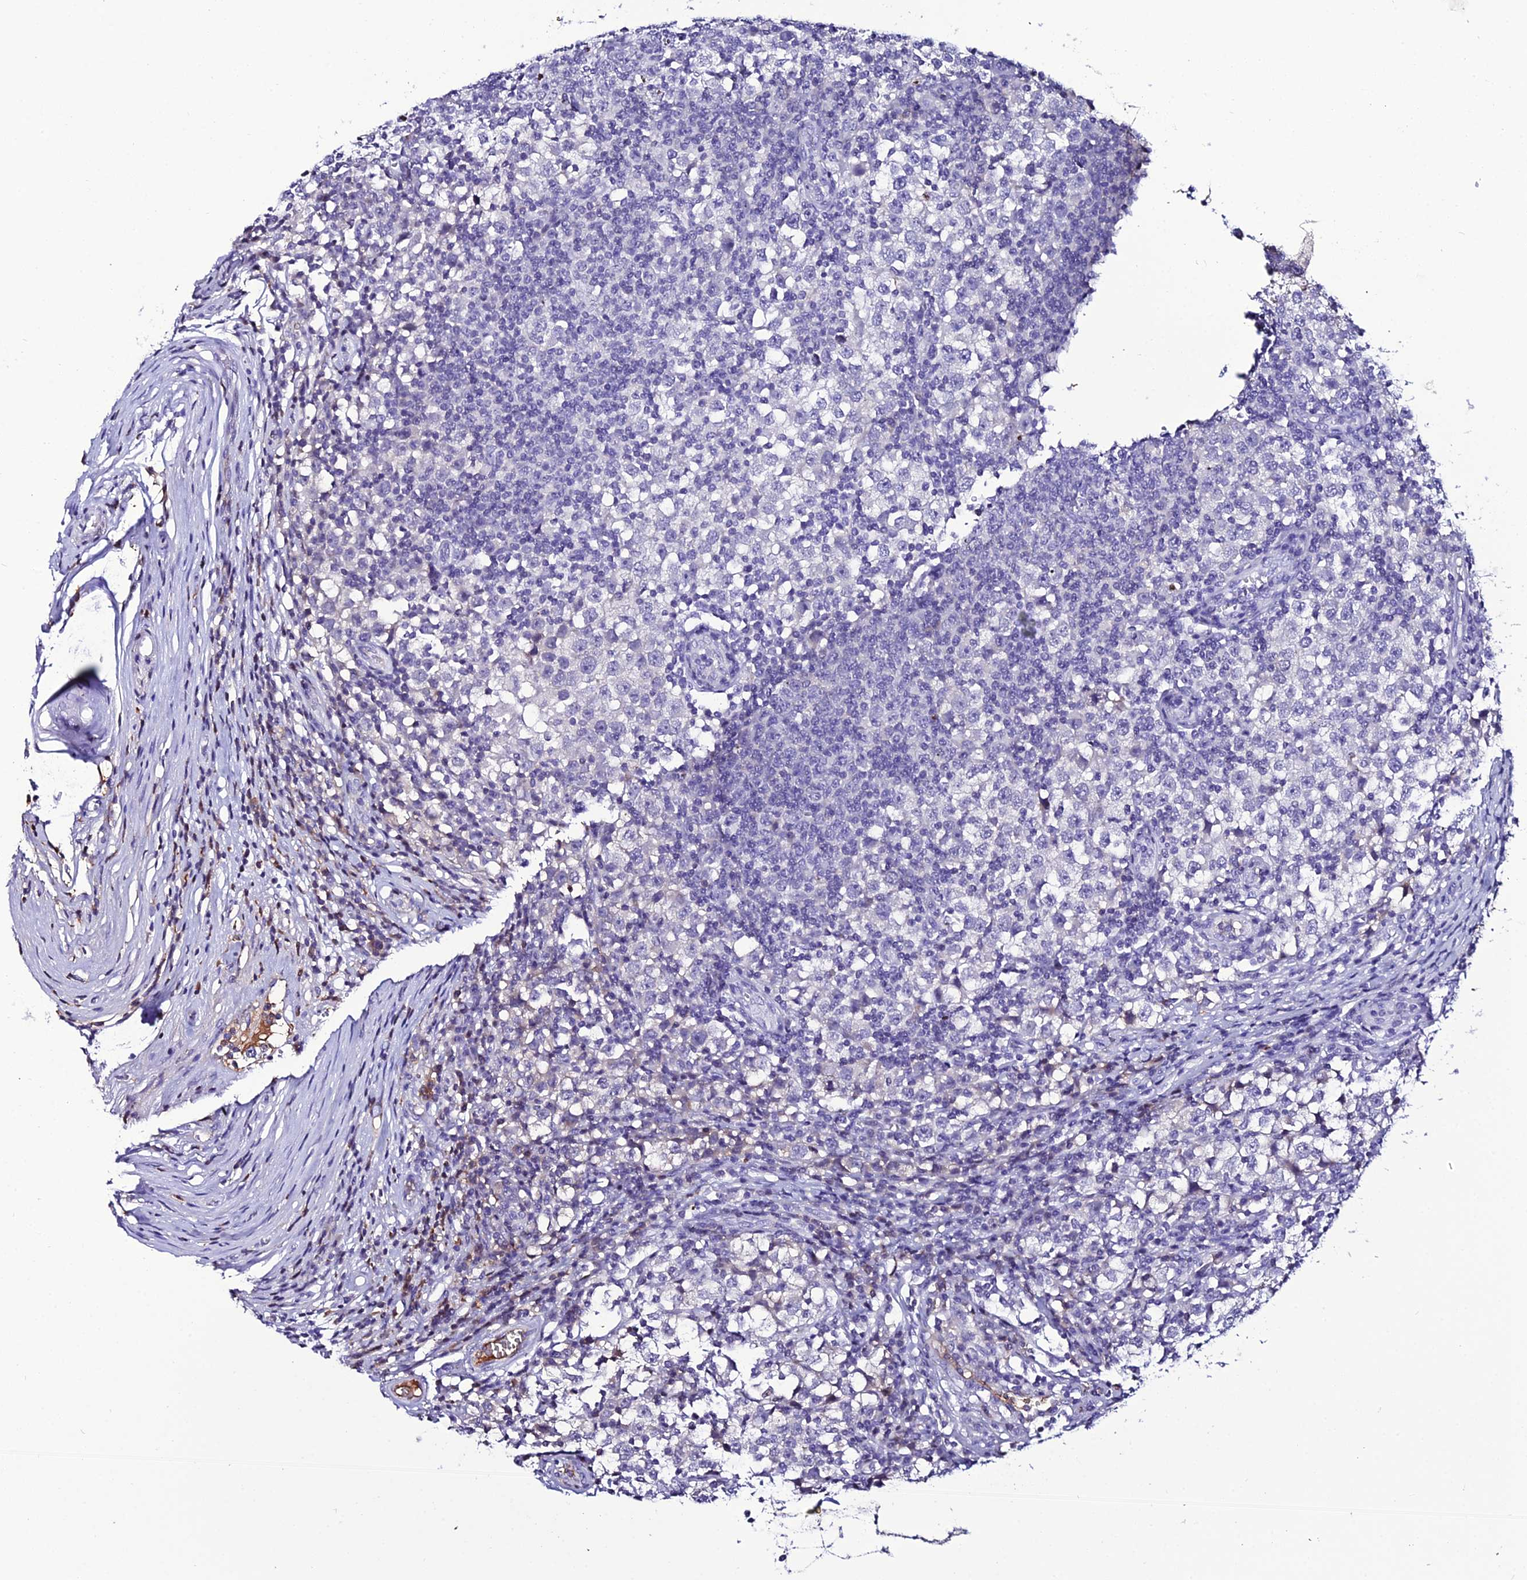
{"staining": {"intensity": "negative", "quantity": "none", "location": "none"}, "tissue": "testis cancer", "cell_type": "Tumor cells", "image_type": "cancer", "snomed": [{"axis": "morphology", "description": "Seminoma, NOS"}, {"axis": "topography", "description": "Testis"}], "caption": "Photomicrograph shows no significant protein expression in tumor cells of testis cancer. Nuclei are stained in blue.", "gene": "DEFB132", "patient": {"sex": "male", "age": 65}}